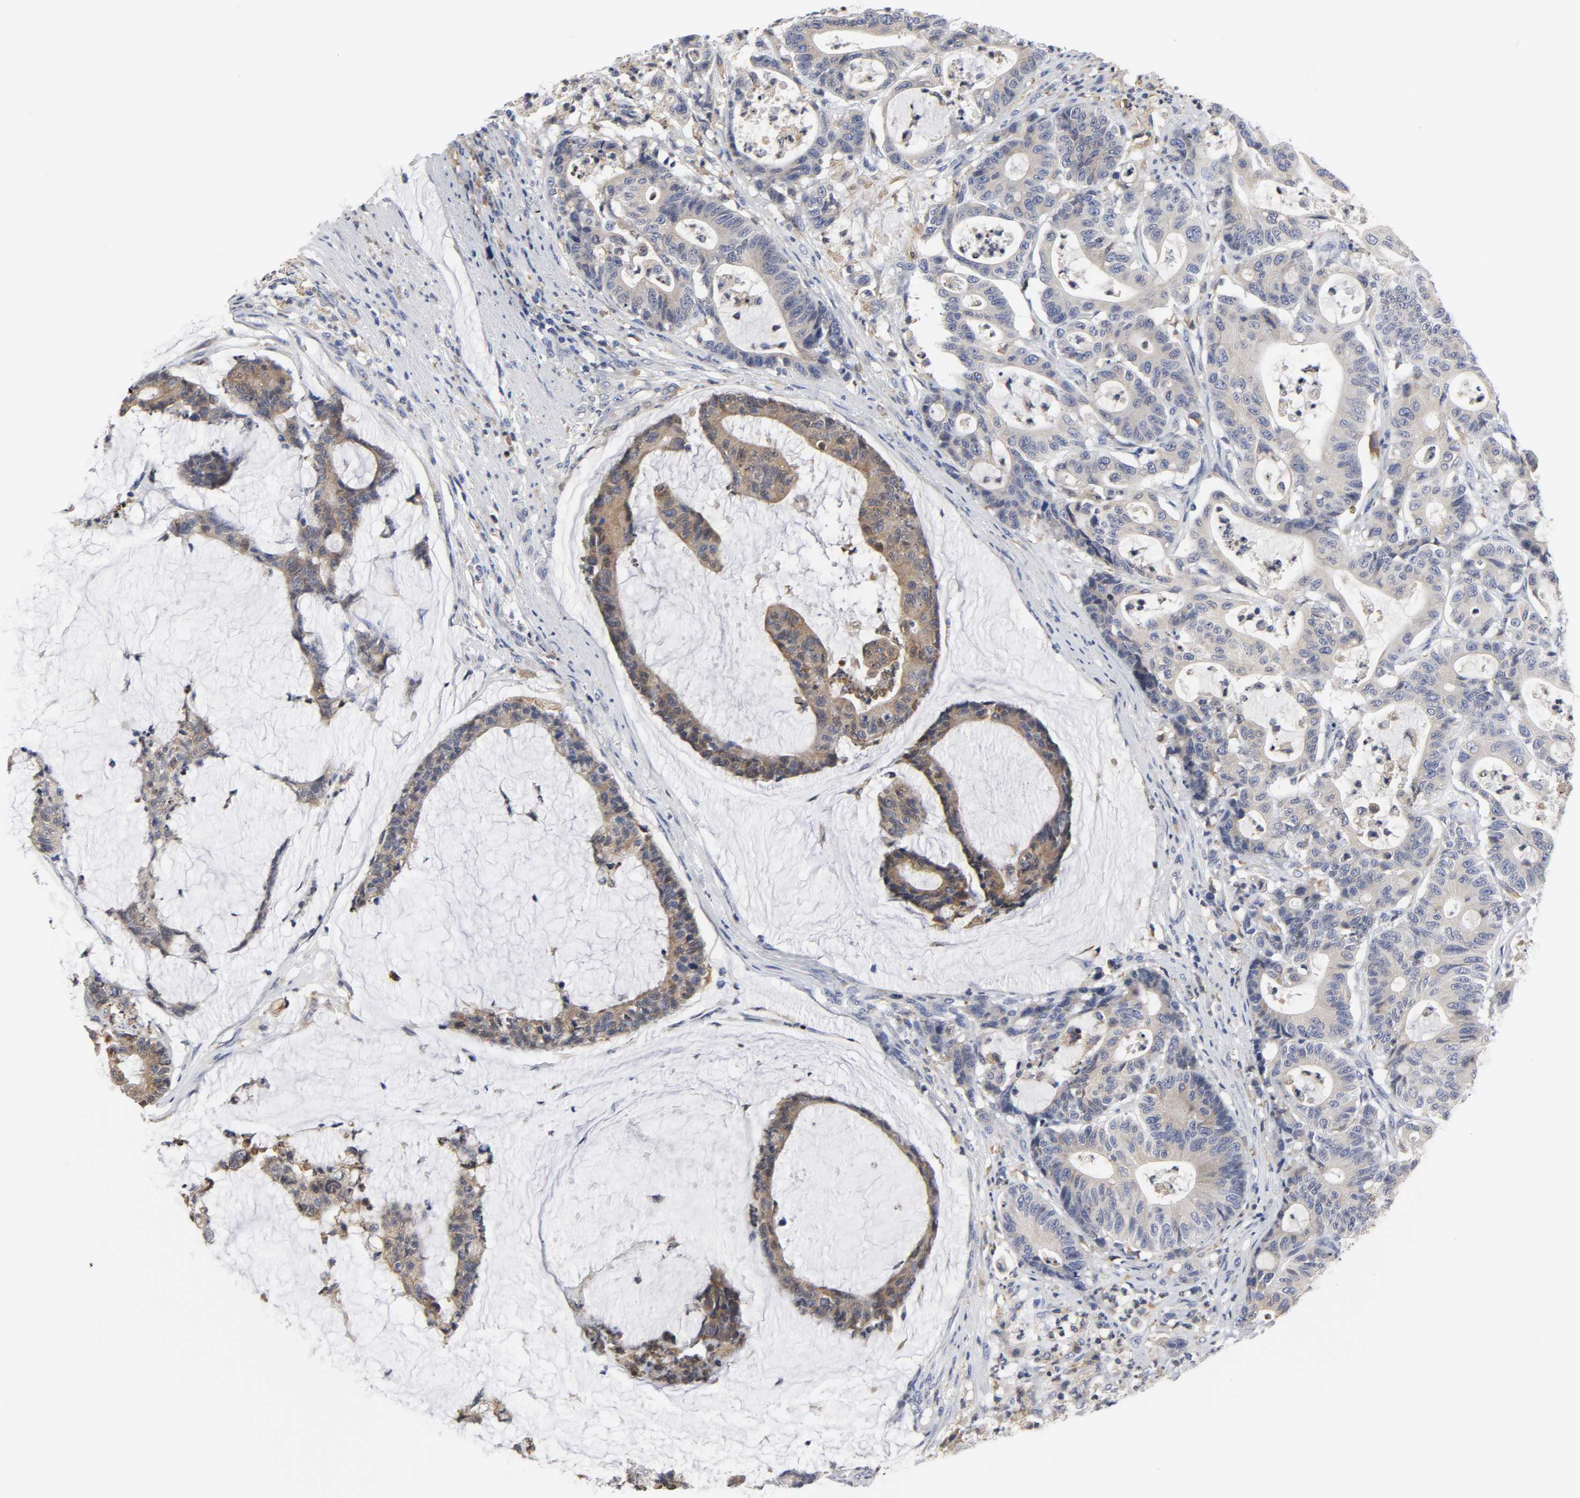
{"staining": {"intensity": "moderate", "quantity": "25%-75%", "location": "cytoplasmic/membranous"}, "tissue": "colorectal cancer", "cell_type": "Tumor cells", "image_type": "cancer", "snomed": [{"axis": "morphology", "description": "Adenocarcinoma, NOS"}, {"axis": "topography", "description": "Colon"}], "caption": "Brown immunohistochemical staining in adenocarcinoma (colorectal) reveals moderate cytoplasmic/membranous staining in approximately 25%-75% of tumor cells. (DAB = brown stain, brightfield microscopy at high magnification).", "gene": "HCK", "patient": {"sex": "female", "age": 84}}